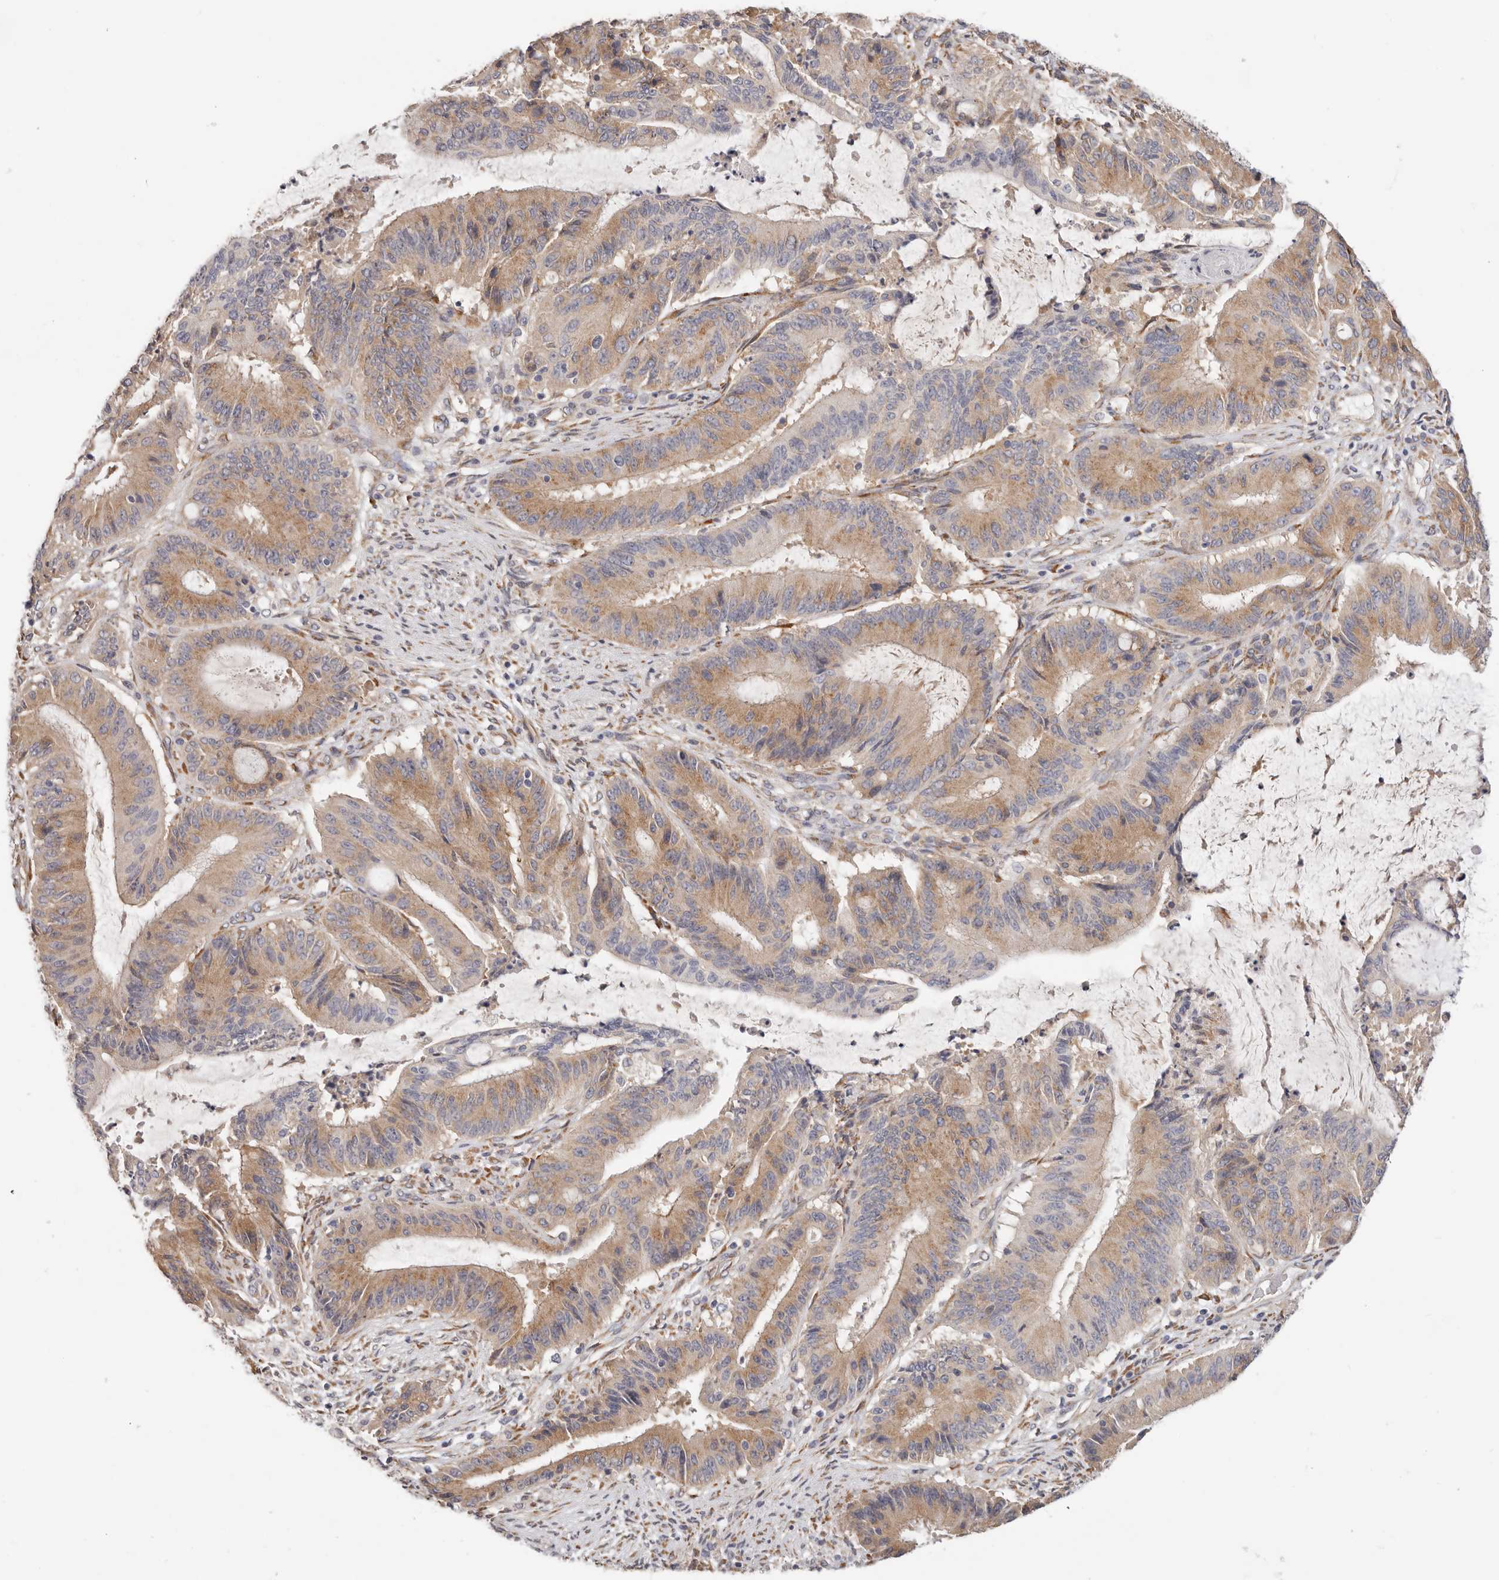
{"staining": {"intensity": "moderate", "quantity": "25%-75%", "location": "cytoplasmic/membranous"}, "tissue": "liver cancer", "cell_type": "Tumor cells", "image_type": "cancer", "snomed": [{"axis": "morphology", "description": "Normal tissue, NOS"}, {"axis": "morphology", "description": "Cholangiocarcinoma"}, {"axis": "topography", "description": "Liver"}, {"axis": "topography", "description": "Peripheral nerve tissue"}], "caption": "High-power microscopy captured an immunohistochemistry (IHC) histopathology image of liver cholangiocarcinoma, revealing moderate cytoplasmic/membranous staining in about 25%-75% of tumor cells.", "gene": "AFDN", "patient": {"sex": "female", "age": 73}}